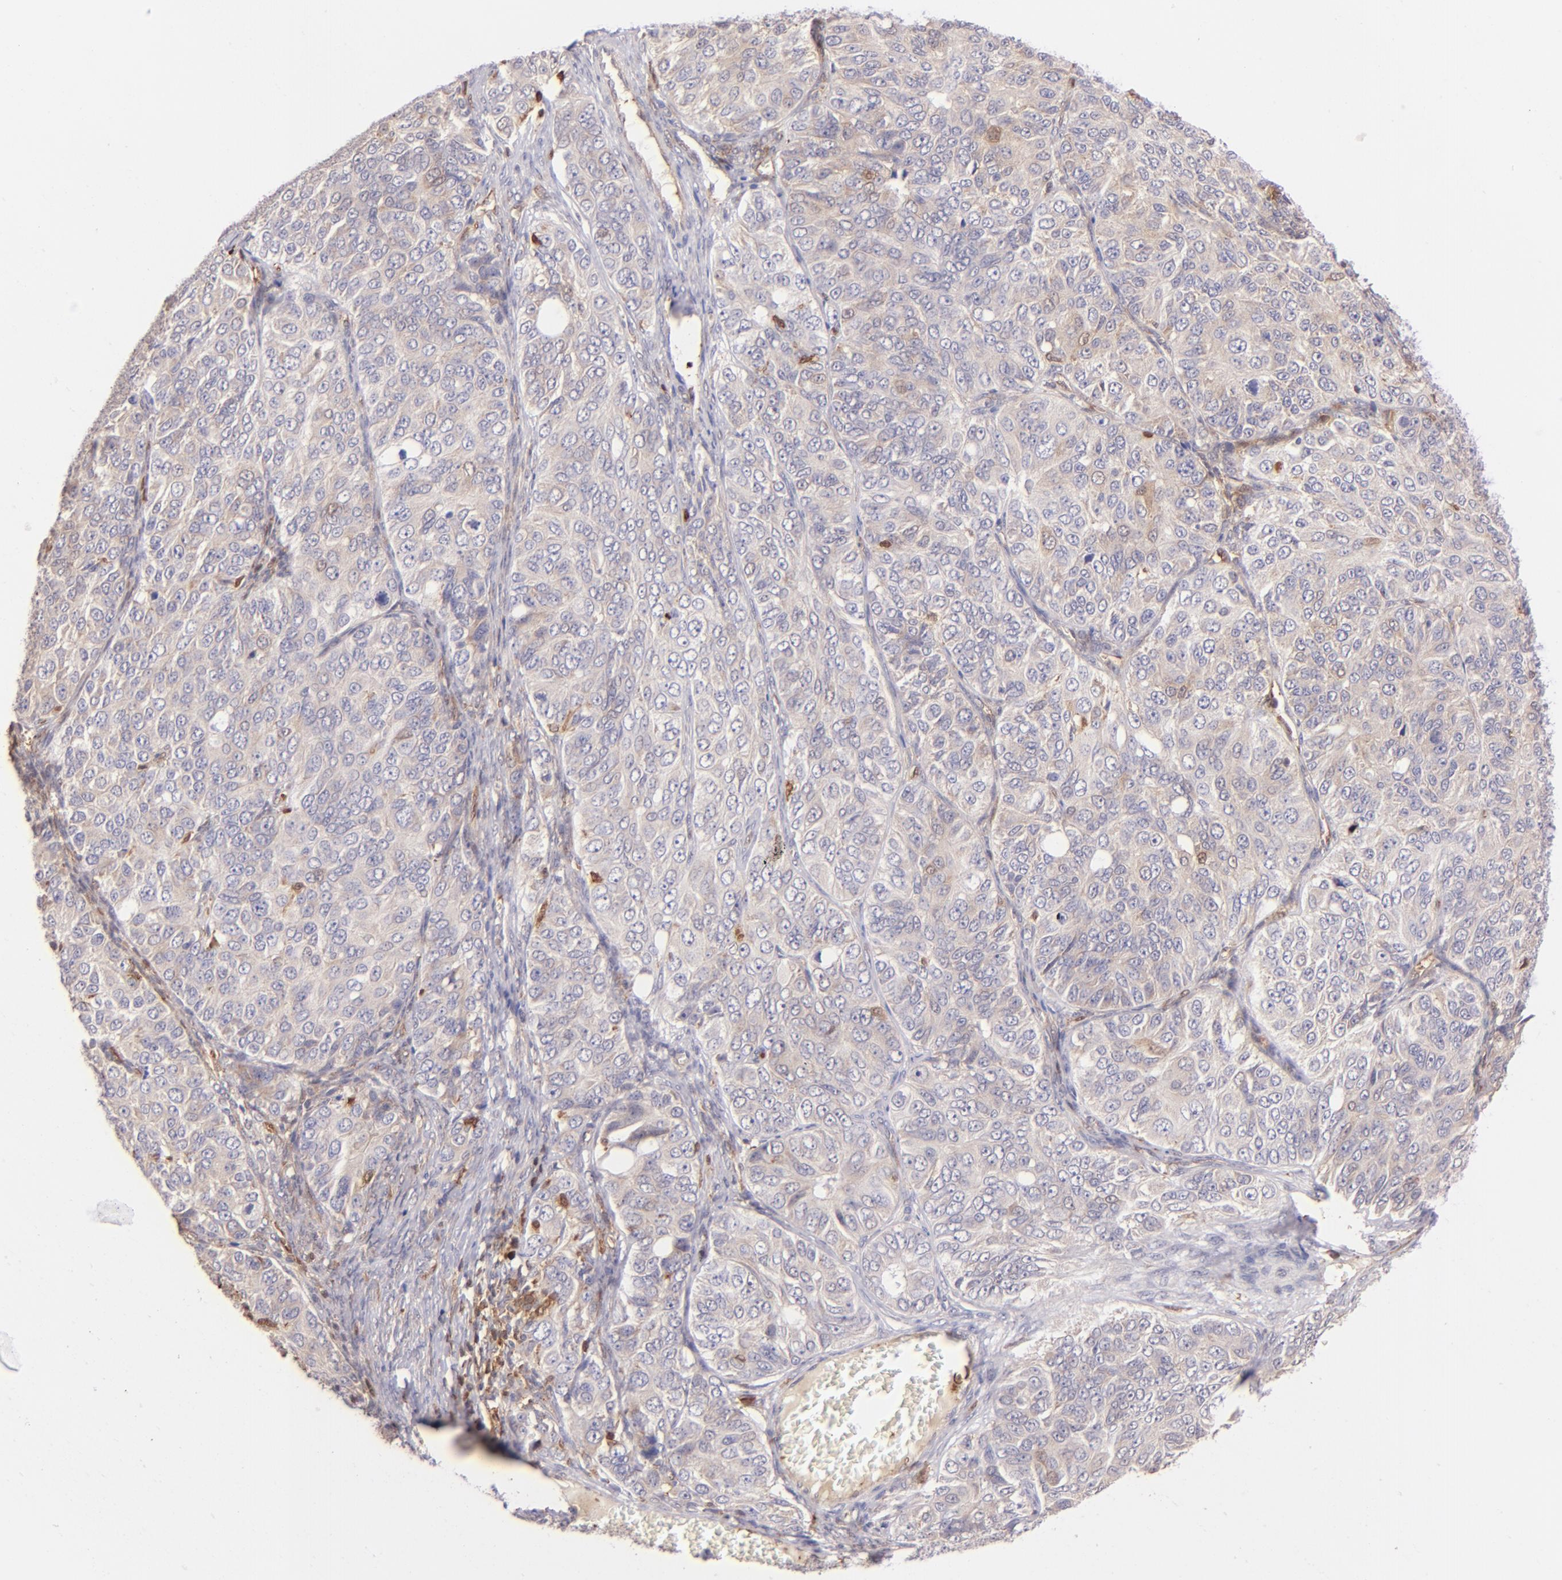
{"staining": {"intensity": "weak", "quantity": "25%-75%", "location": "cytoplasmic/membranous"}, "tissue": "ovarian cancer", "cell_type": "Tumor cells", "image_type": "cancer", "snomed": [{"axis": "morphology", "description": "Carcinoma, endometroid"}, {"axis": "topography", "description": "Ovary"}], "caption": "Ovarian endometroid carcinoma stained with a brown dye demonstrates weak cytoplasmic/membranous positive expression in about 25%-75% of tumor cells.", "gene": "BTK", "patient": {"sex": "female", "age": 51}}